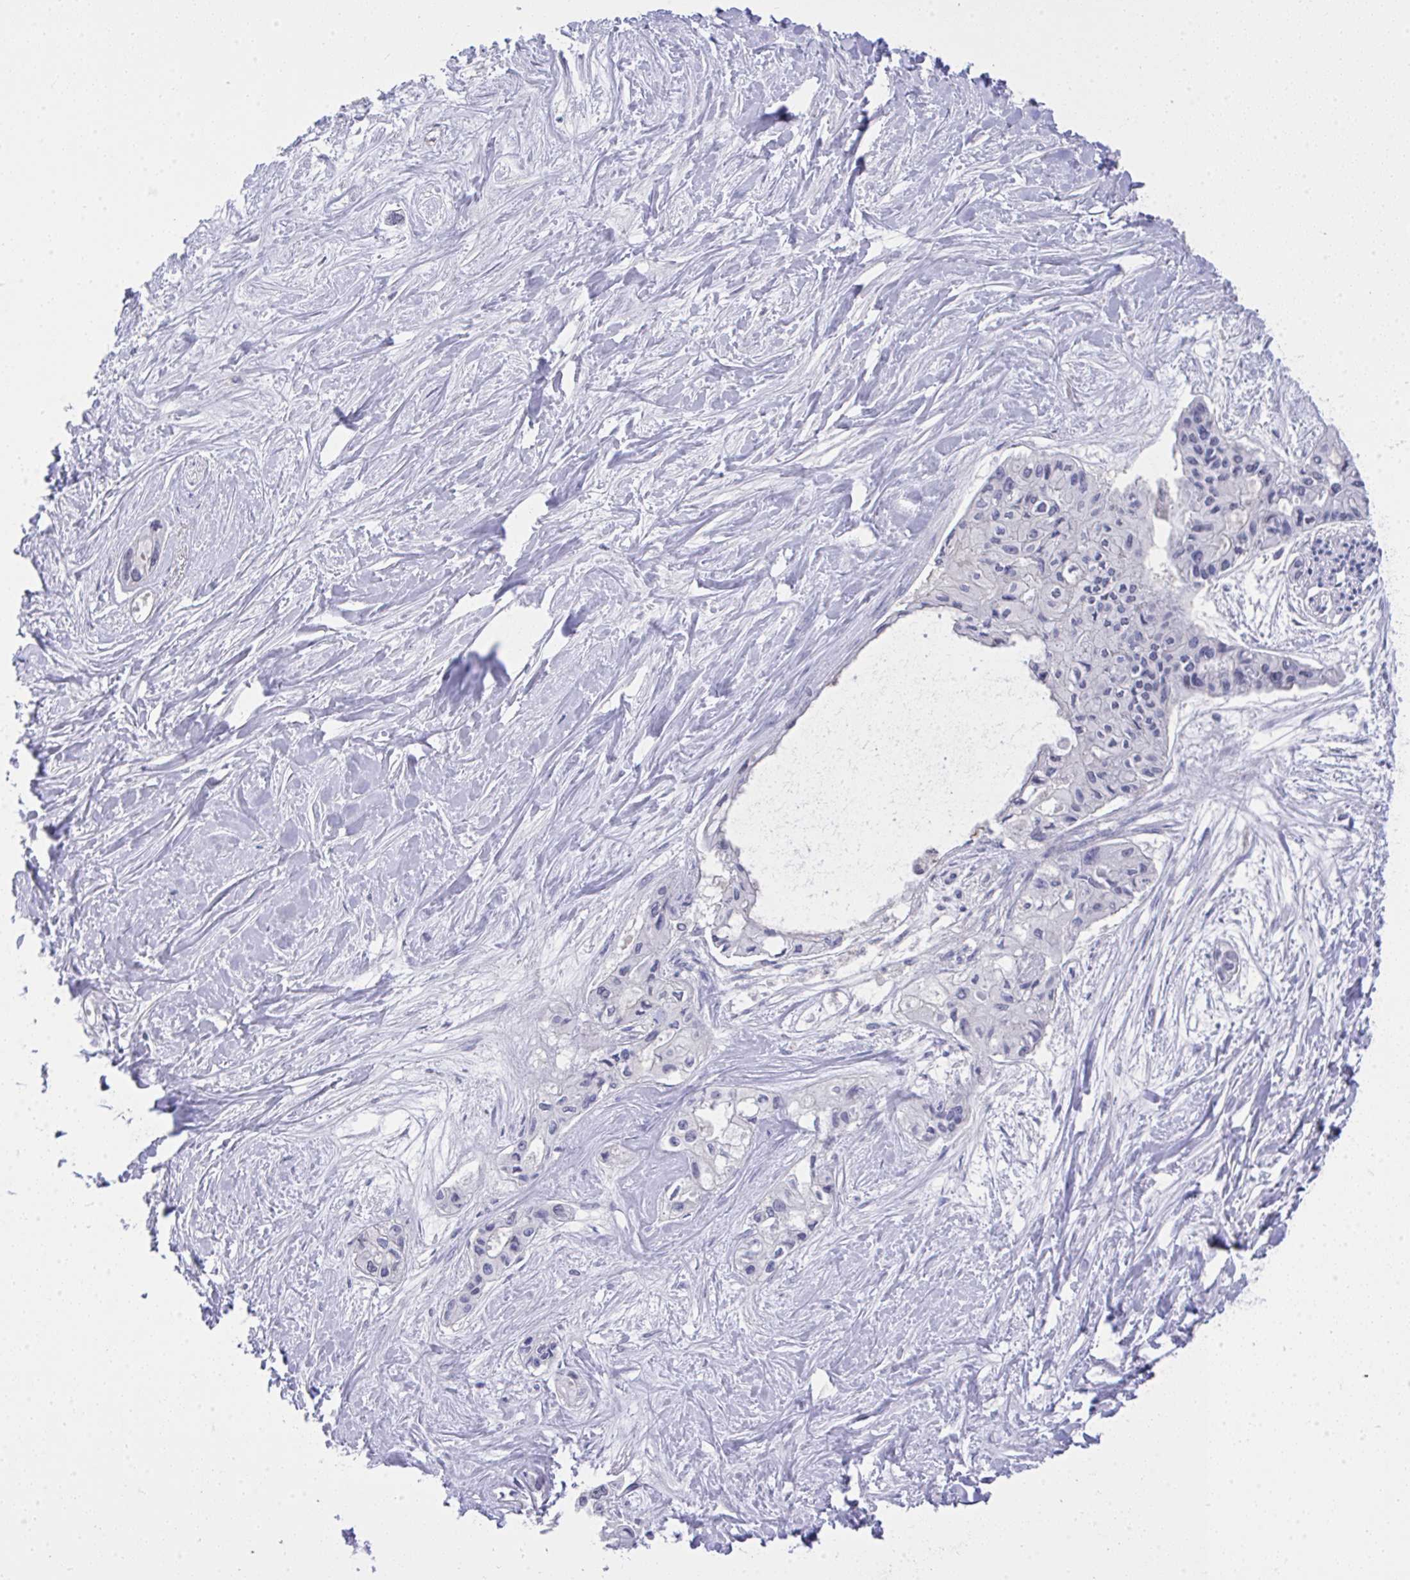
{"staining": {"intensity": "negative", "quantity": "none", "location": "none"}, "tissue": "pancreatic cancer", "cell_type": "Tumor cells", "image_type": "cancer", "snomed": [{"axis": "morphology", "description": "Adenocarcinoma, NOS"}, {"axis": "topography", "description": "Pancreas"}], "caption": "The micrograph shows no significant positivity in tumor cells of pancreatic cancer.", "gene": "MS4A12", "patient": {"sex": "female", "age": 50}}